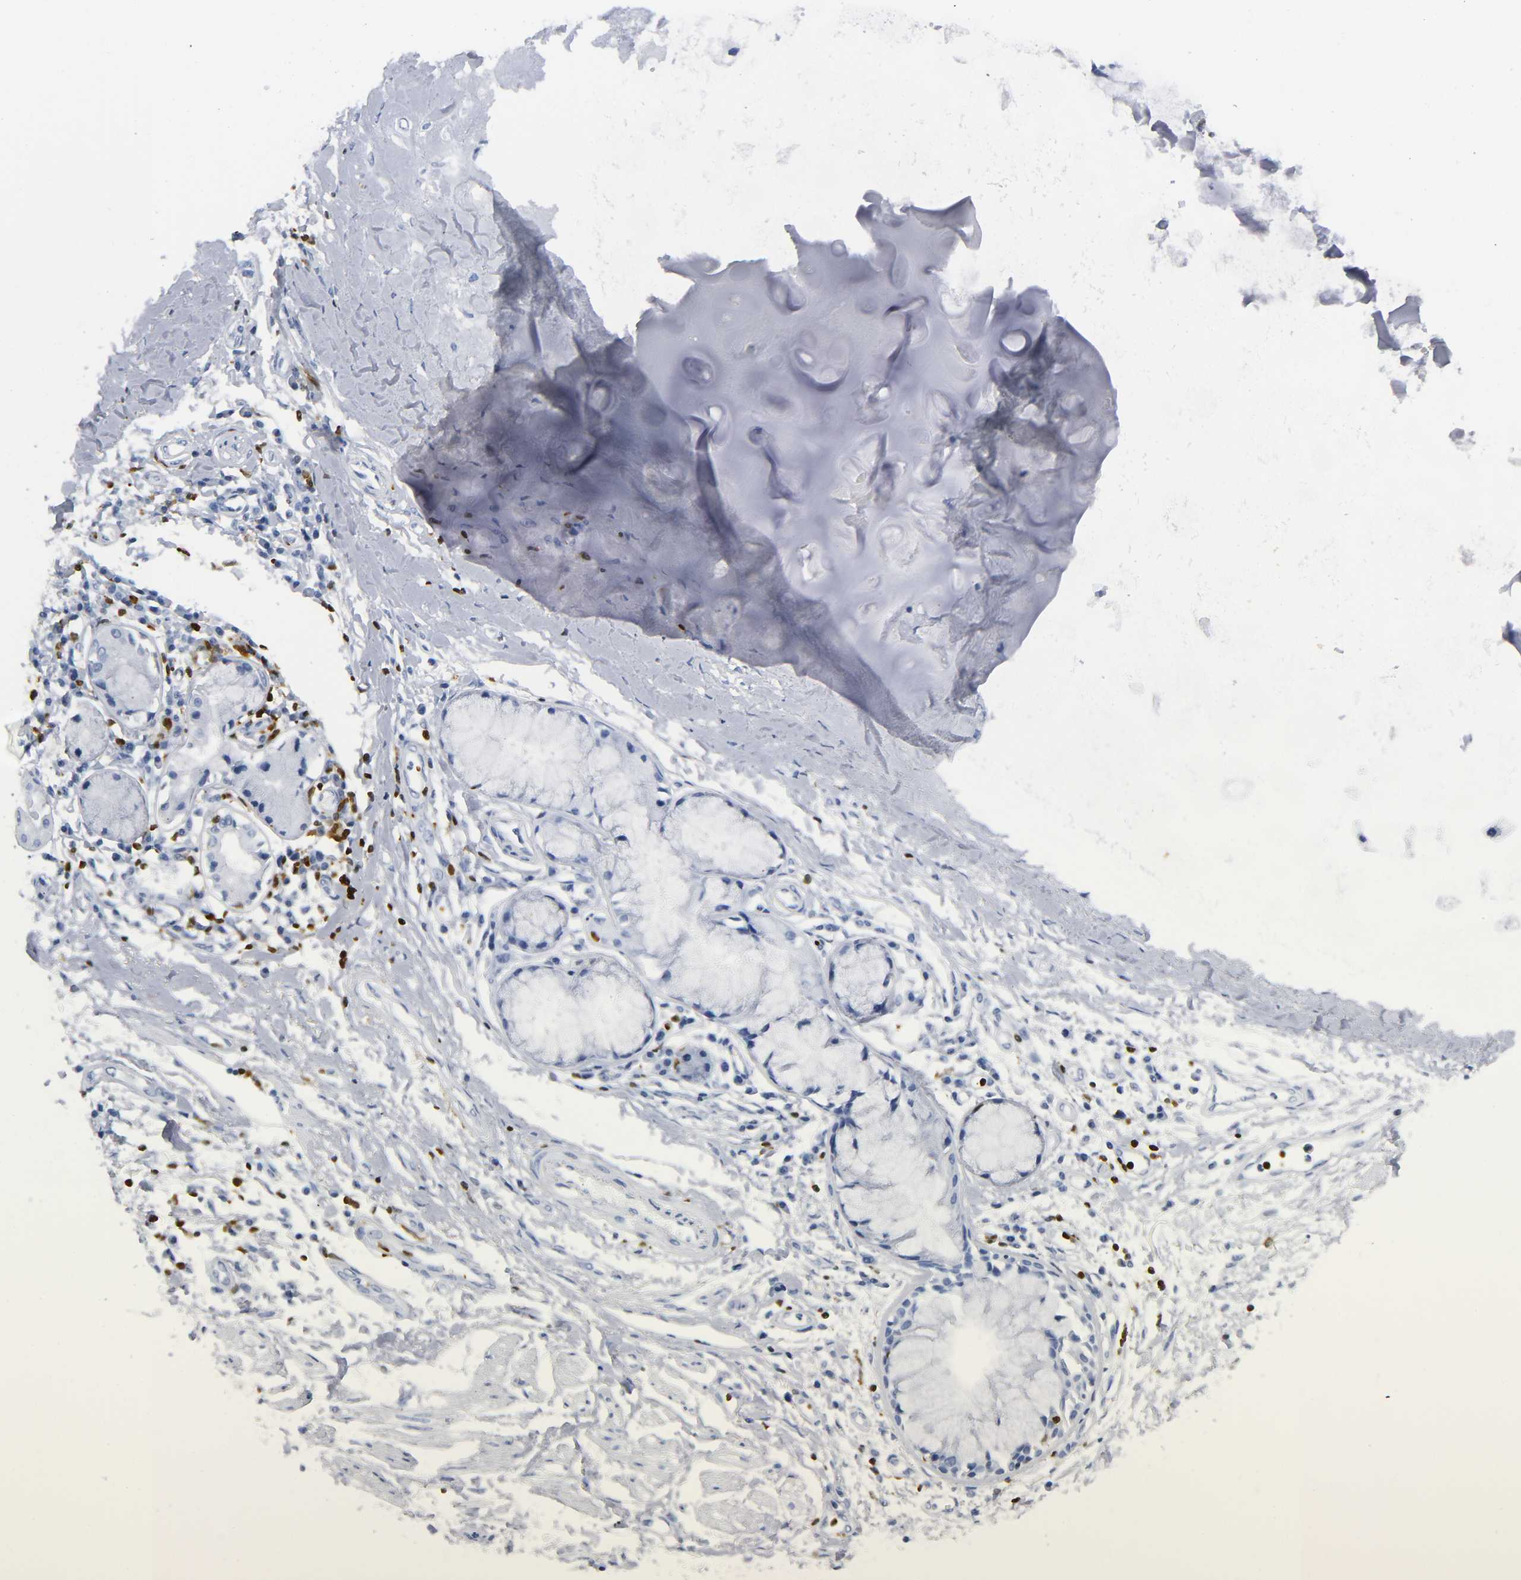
{"staining": {"intensity": "negative", "quantity": "none", "location": "none"}, "tissue": "adipose tissue", "cell_type": "Adipocytes", "image_type": "normal", "snomed": [{"axis": "morphology", "description": "Normal tissue, NOS"}, {"axis": "morphology", "description": "Adenocarcinoma, NOS"}, {"axis": "topography", "description": "Cartilage tissue"}, {"axis": "topography", "description": "Bronchus"}, {"axis": "topography", "description": "Lung"}], "caption": "Adipose tissue was stained to show a protein in brown. There is no significant positivity in adipocytes. (DAB immunohistochemistry with hematoxylin counter stain).", "gene": "DOK2", "patient": {"sex": "female", "age": 67}}